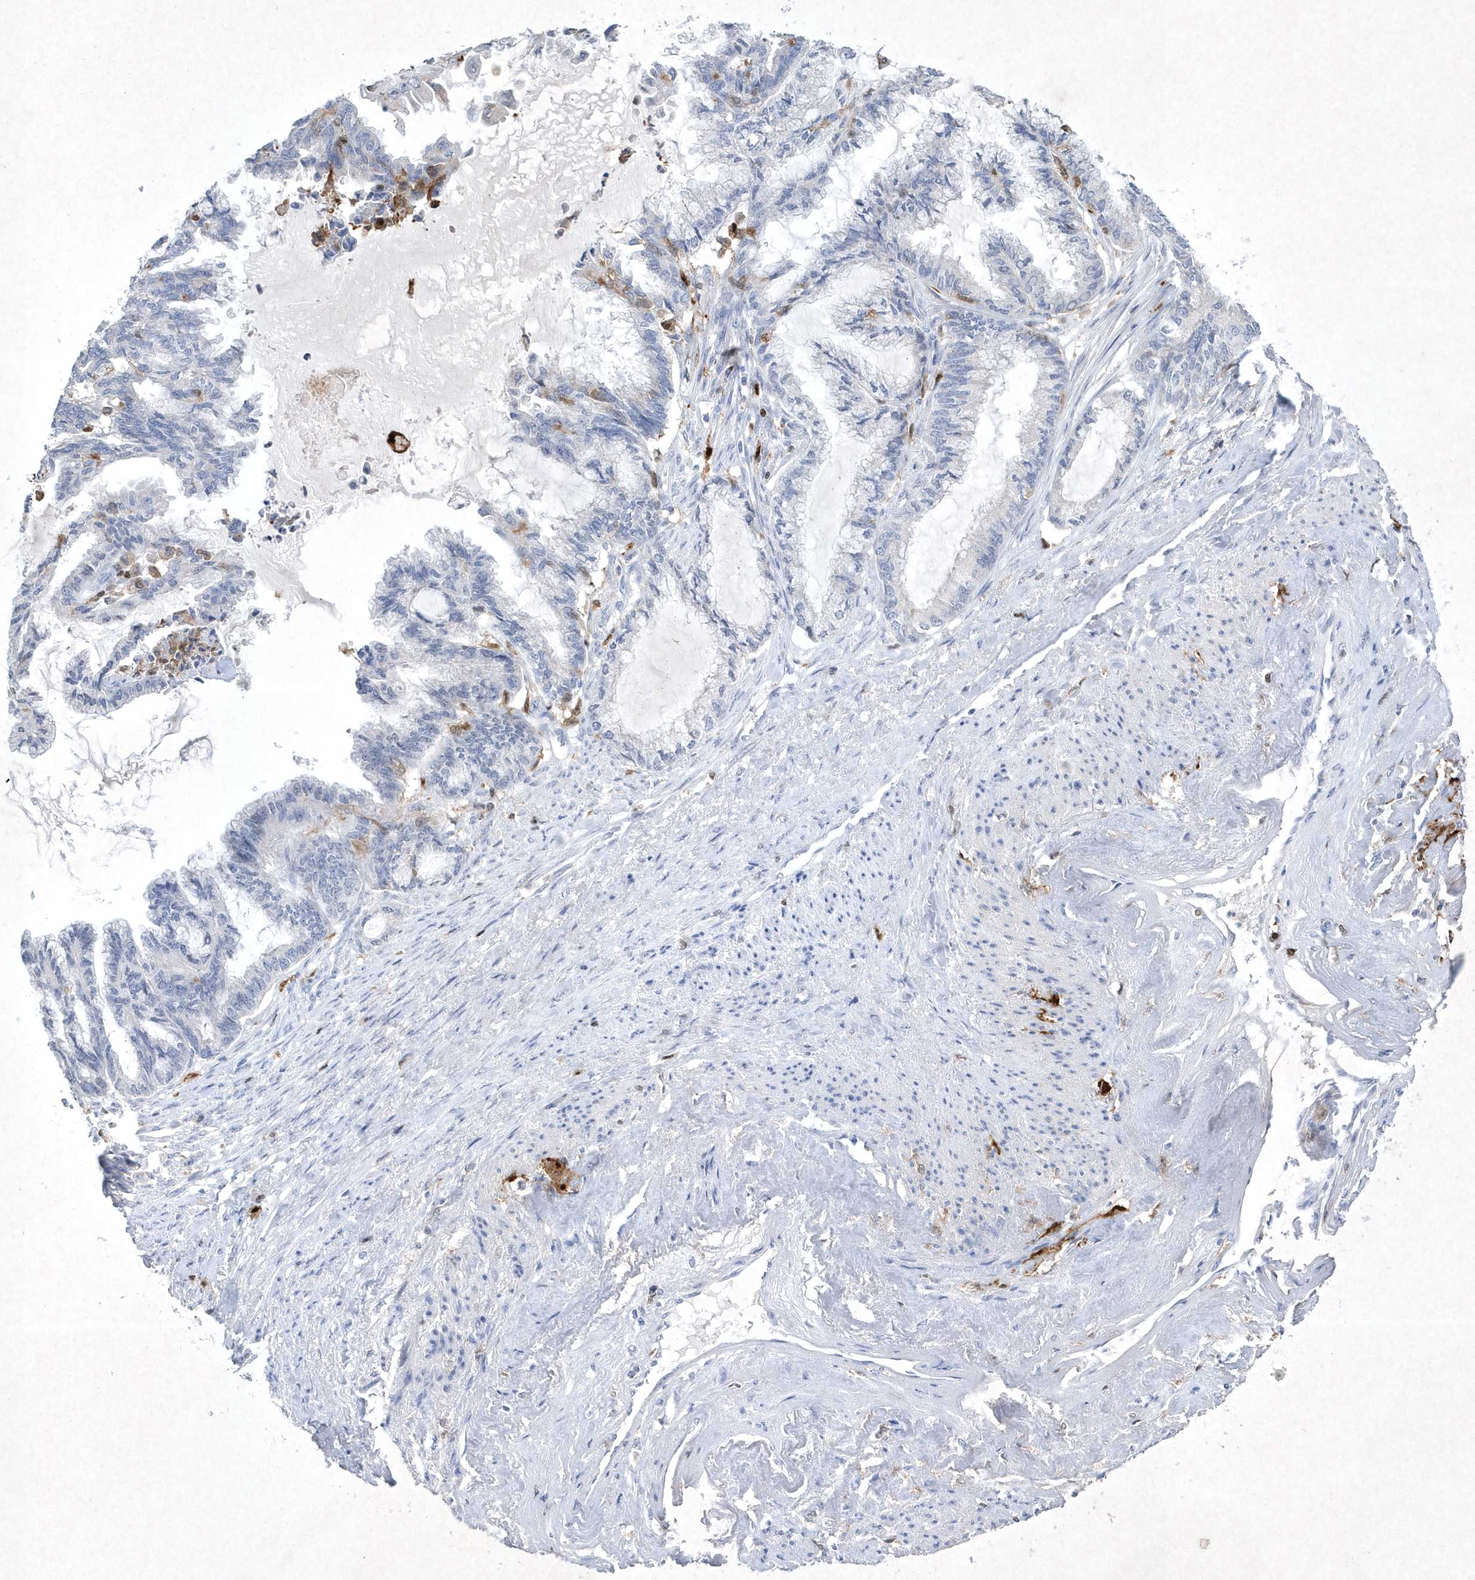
{"staining": {"intensity": "negative", "quantity": "none", "location": "none"}, "tissue": "endometrial cancer", "cell_type": "Tumor cells", "image_type": "cancer", "snomed": [{"axis": "morphology", "description": "Adenocarcinoma, NOS"}, {"axis": "topography", "description": "Endometrium"}], "caption": "High power microscopy micrograph of an IHC photomicrograph of endometrial cancer (adenocarcinoma), revealing no significant staining in tumor cells.", "gene": "BHLHA15", "patient": {"sex": "female", "age": 86}}